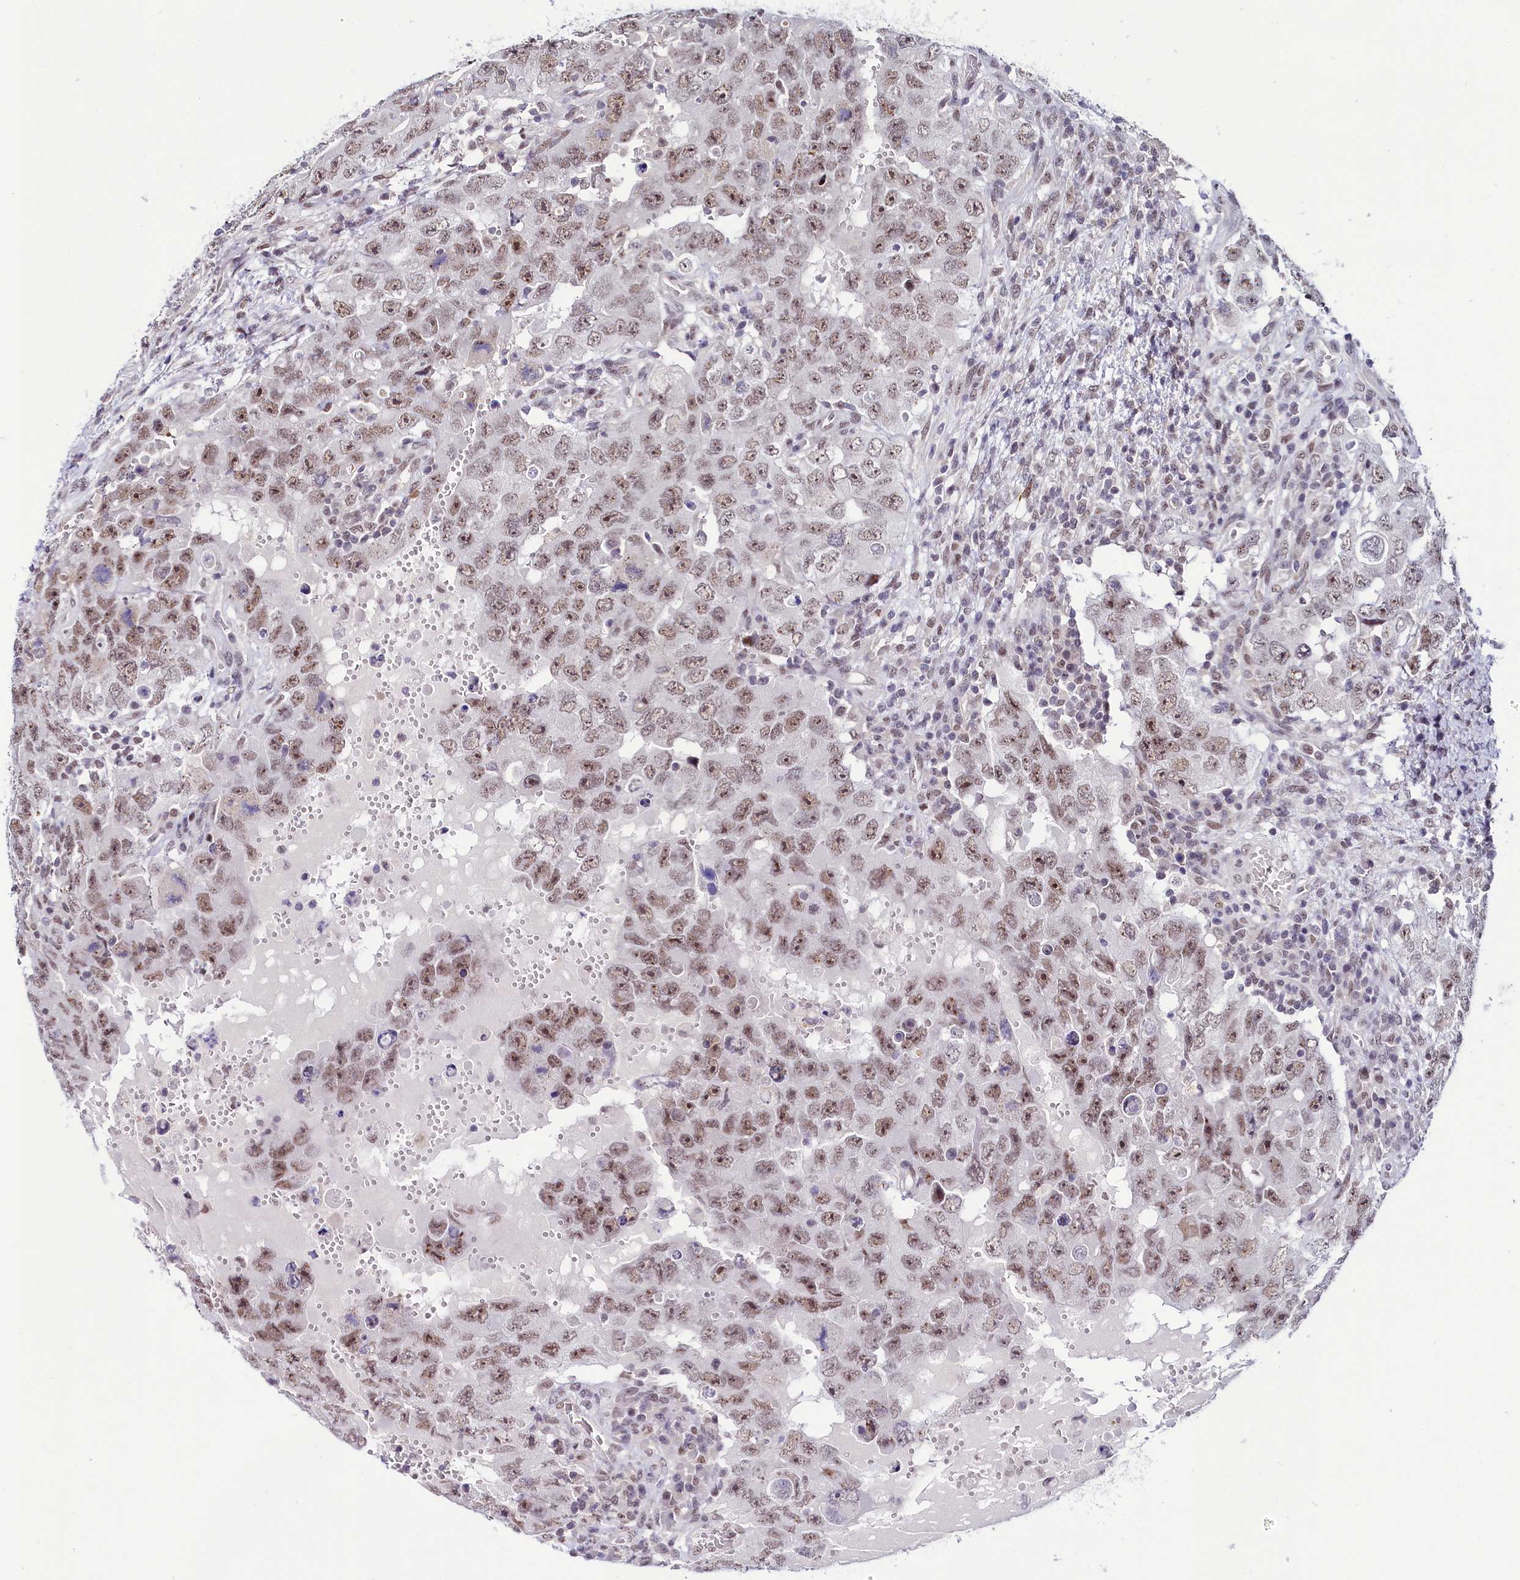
{"staining": {"intensity": "moderate", "quantity": ">75%", "location": "nuclear"}, "tissue": "testis cancer", "cell_type": "Tumor cells", "image_type": "cancer", "snomed": [{"axis": "morphology", "description": "Carcinoma, Embryonal, NOS"}, {"axis": "topography", "description": "Testis"}], "caption": "Immunohistochemistry (IHC) of human testis embryonal carcinoma shows medium levels of moderate nuclear expression in approximately >75% of tumor cells.", "gene": "SCAF11", "patient": {"sex": "male", "age": 26}}